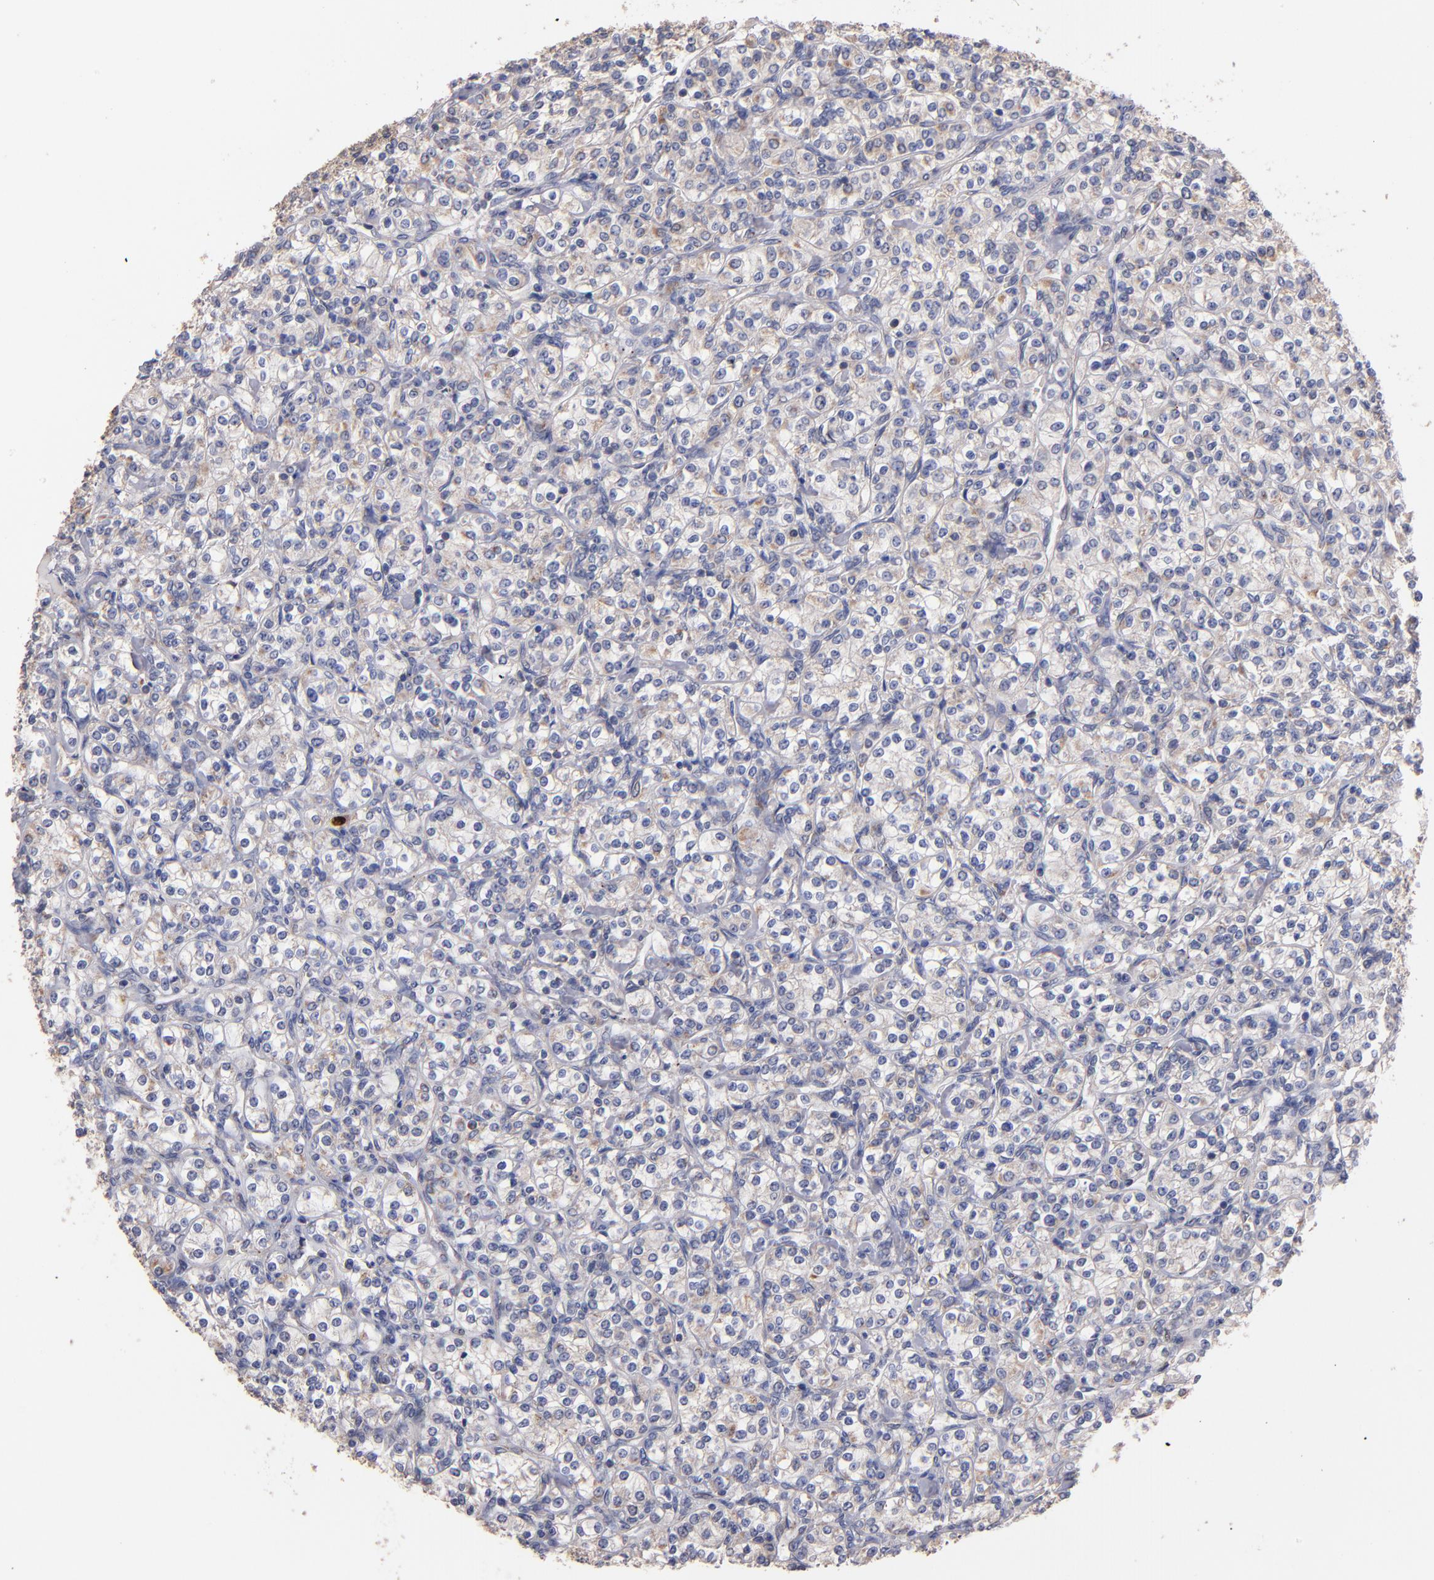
{"staining": {"intensity": "weak", "quantity": "<25%", "location": "cytoplasmic/membranous"}, "tissue": "renal cancer", "cell_type": "Tumor cells", "image_type": "cancer", "snomed": [{"axis": "morphology", "description": "Adenocarcinoma, NOS"}, {"axis": "topography", "description": "Kidney"}], "caption": "High power microscopy micrograph of an immunohistochemistry (IHC) photomicrograph of renal adenocarcinoma, revealing no significant expression in tumor cells.", "gene": "DIABLO", "patient": {"sex": "male", "age": 77}}